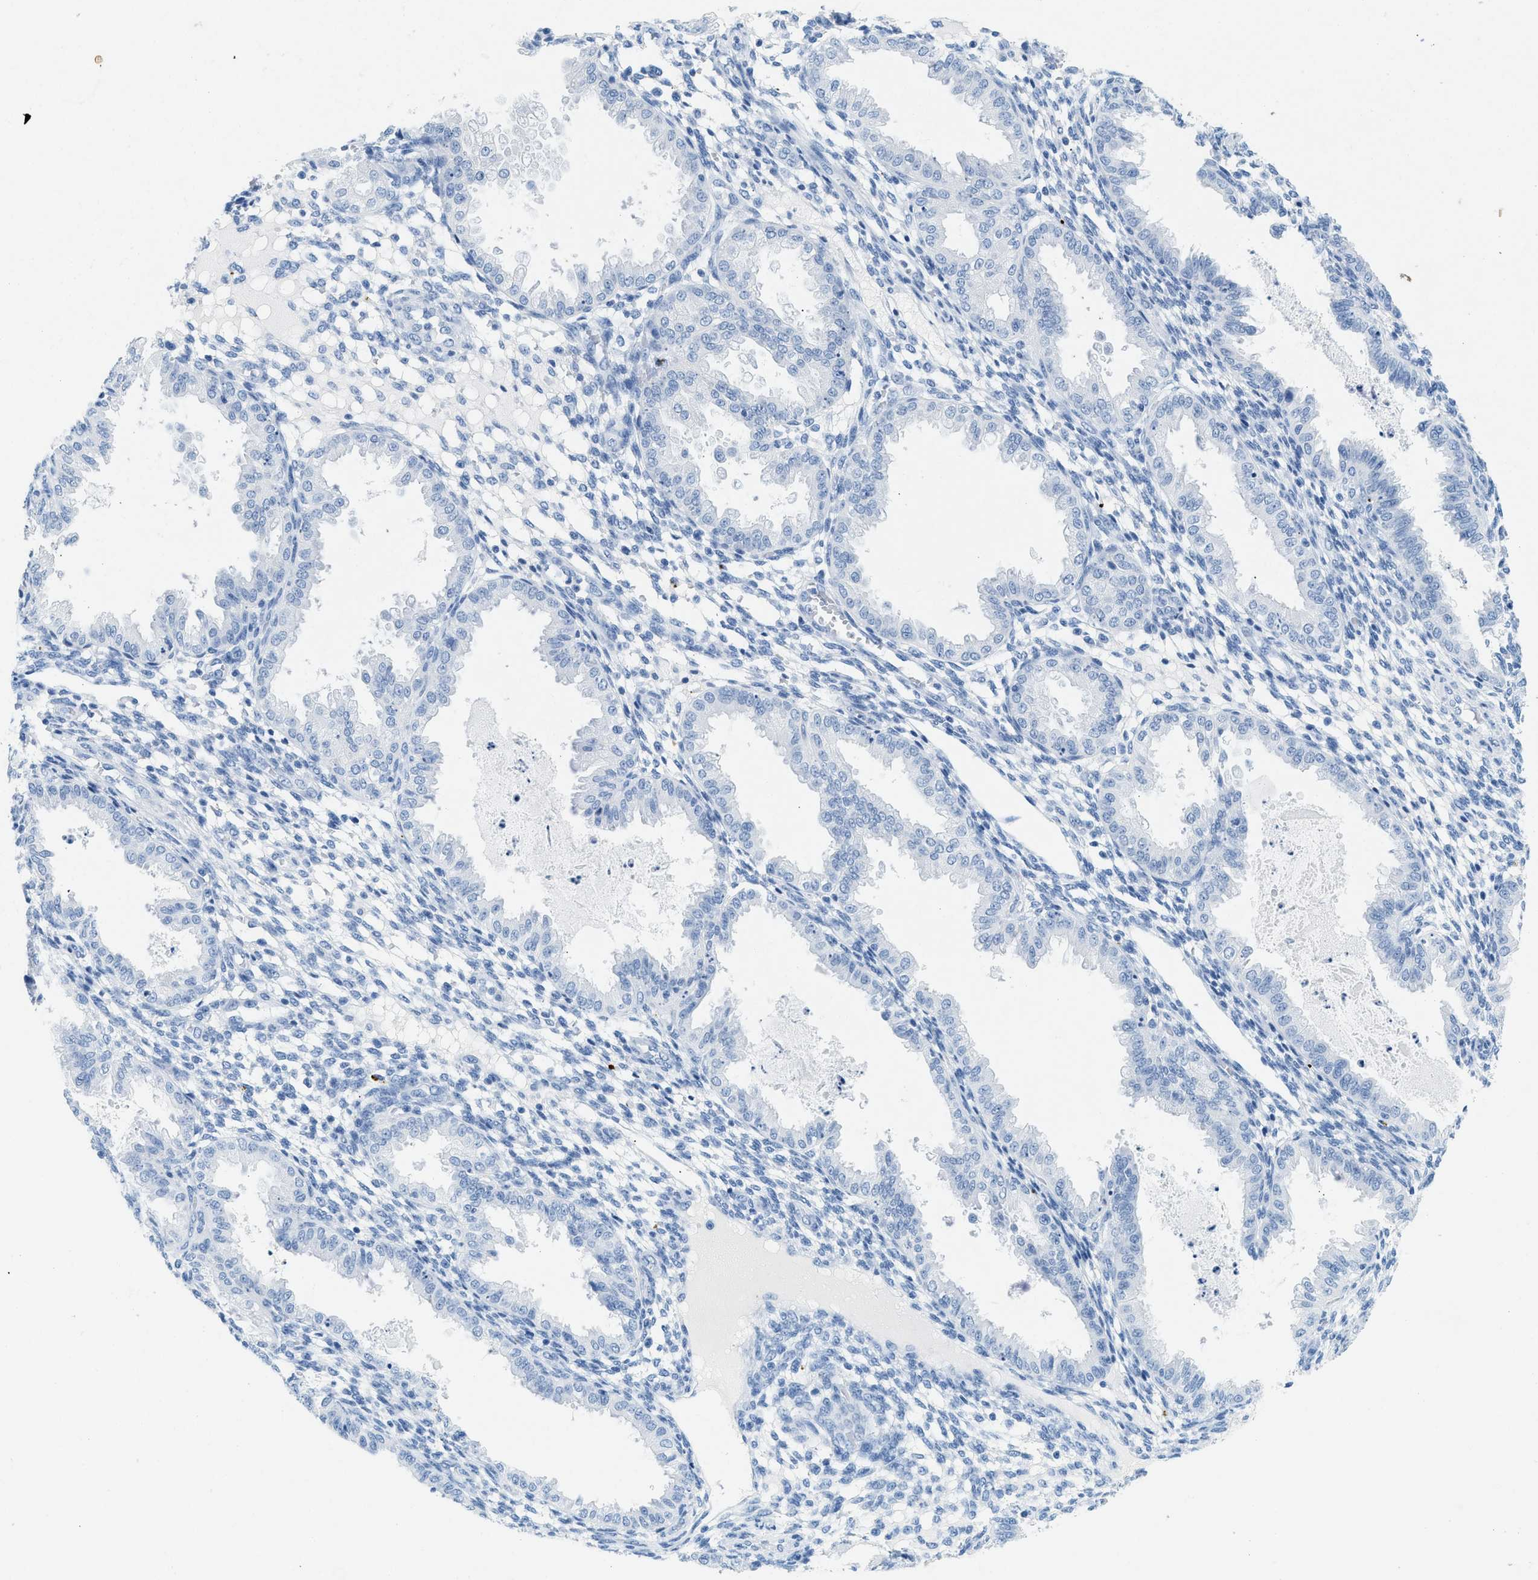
{"staining": {"intensity": "negative", "quantity": "none", "location": "none"}, "tissue": "endometrium", "cell_type": "Cells in endometrial stroma", "image_type": "normal", "snomed": [{"axis": "morphology", "description": "Normal tissue, NOS"}, {"axis": "topography", "description": "Endometrium"}], "caption": "Photomicrograph shows no significant protein staining in cells in endometrial stroma of unremarkable endometrium.", "gene": "HHATL", "patient": {"sex": "female", "age": 33}}